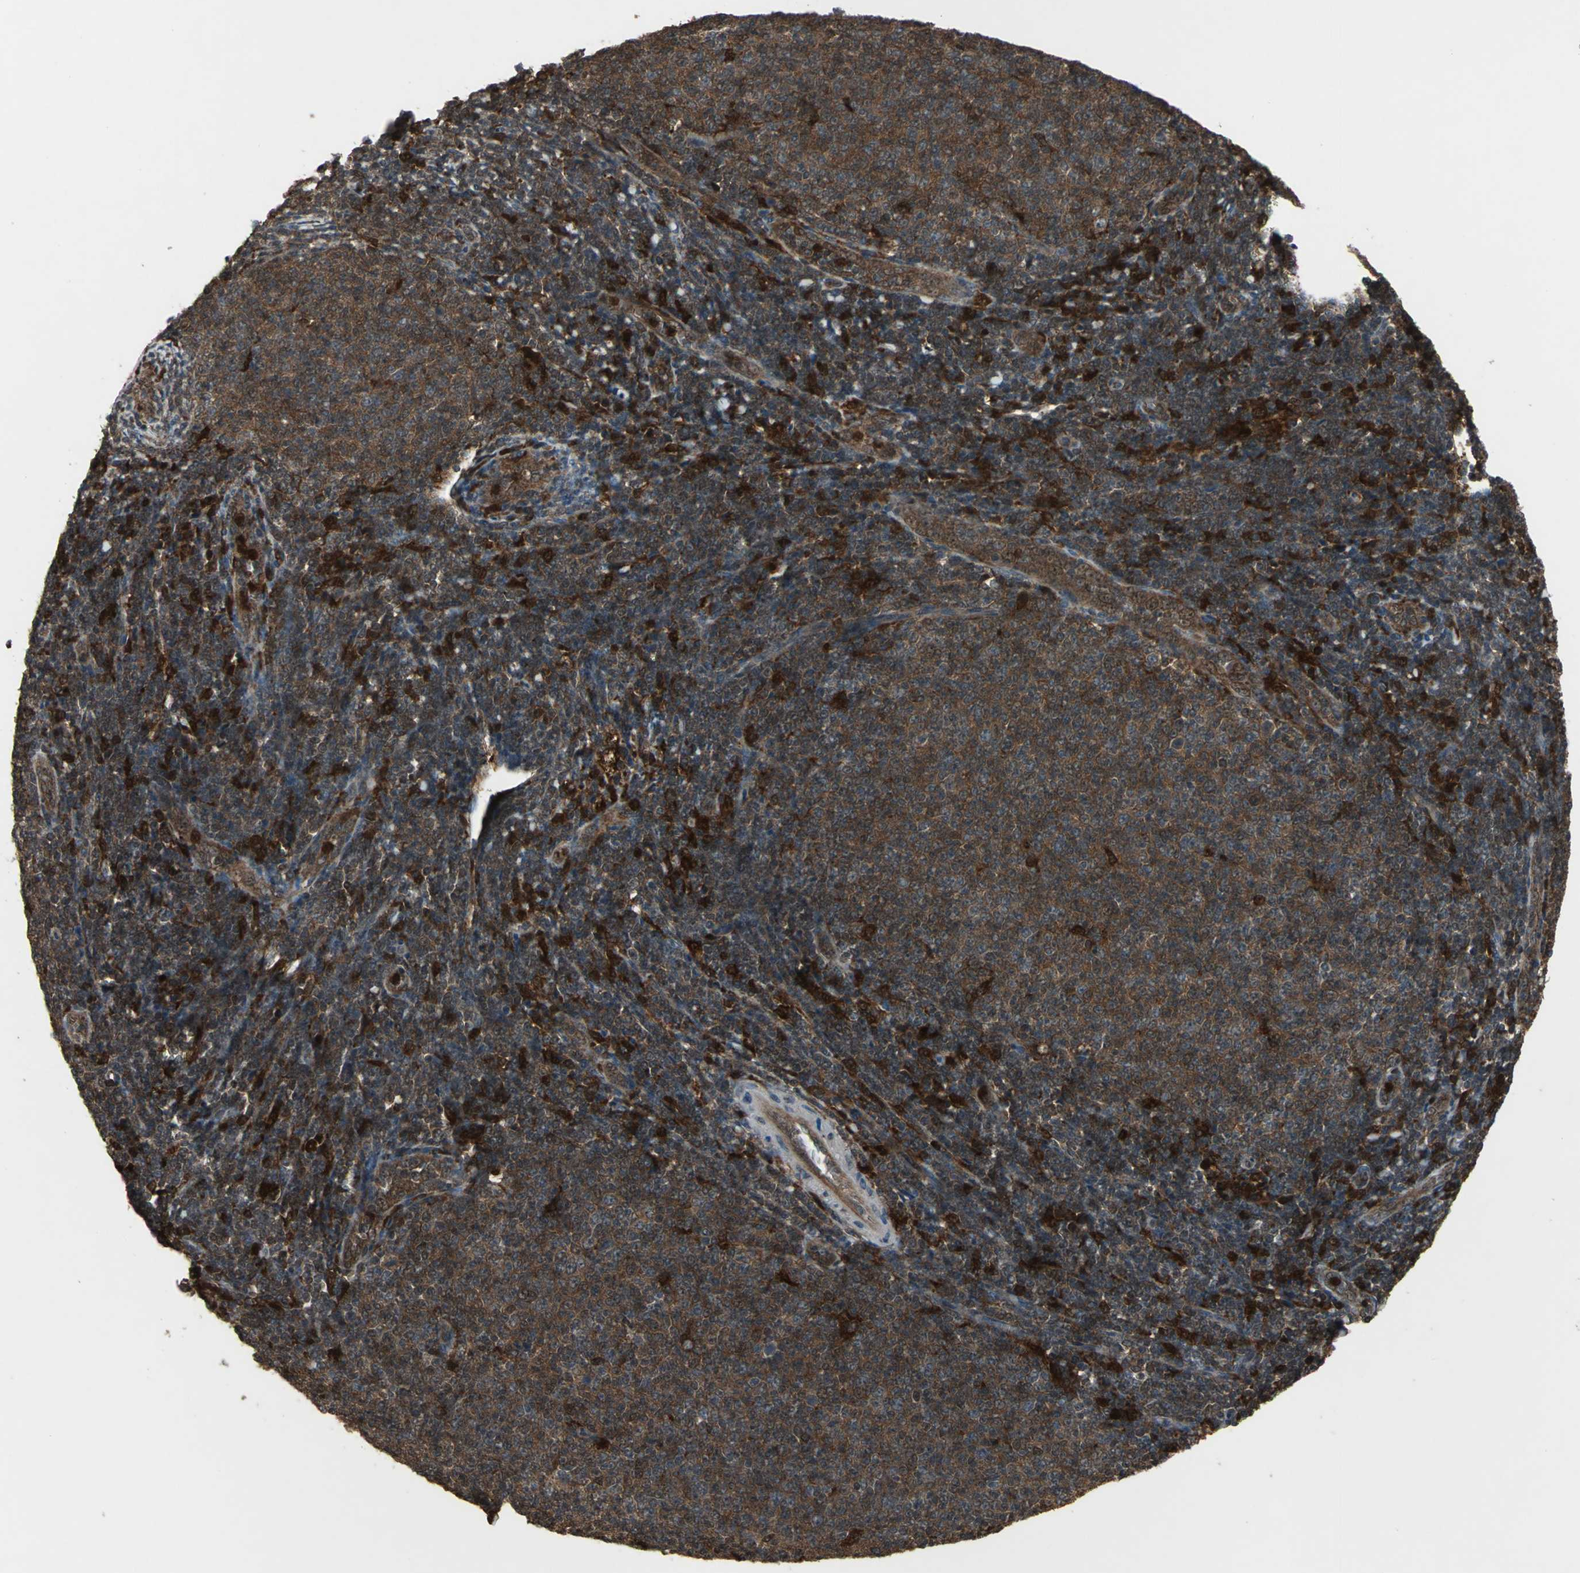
{"staining": {"intensity": "strong", "quantity": ">75%", "location": "cytoplasmic/membranous,nuclear"}, "tissue": "lymphoma", "cell_type": "Tumor cells", "image_type": "cancer", "snomed": [{"axis": "morphology", "description": "Malignant lymphoma, non-Hodgkin's type, Low grade"}, {"axis": "topography", "description": "Lymph node"}], "caption": "A brown stain labels strong cytoplasmic/membranous and nuclear staining of a protein in human lymphoma tumor cells. Immunohistochemistry stains the protein of interest in brown and the nuclei are stained blue.", "gene": "PYCARD", "patient": {"sex": "male", "age": 66}}